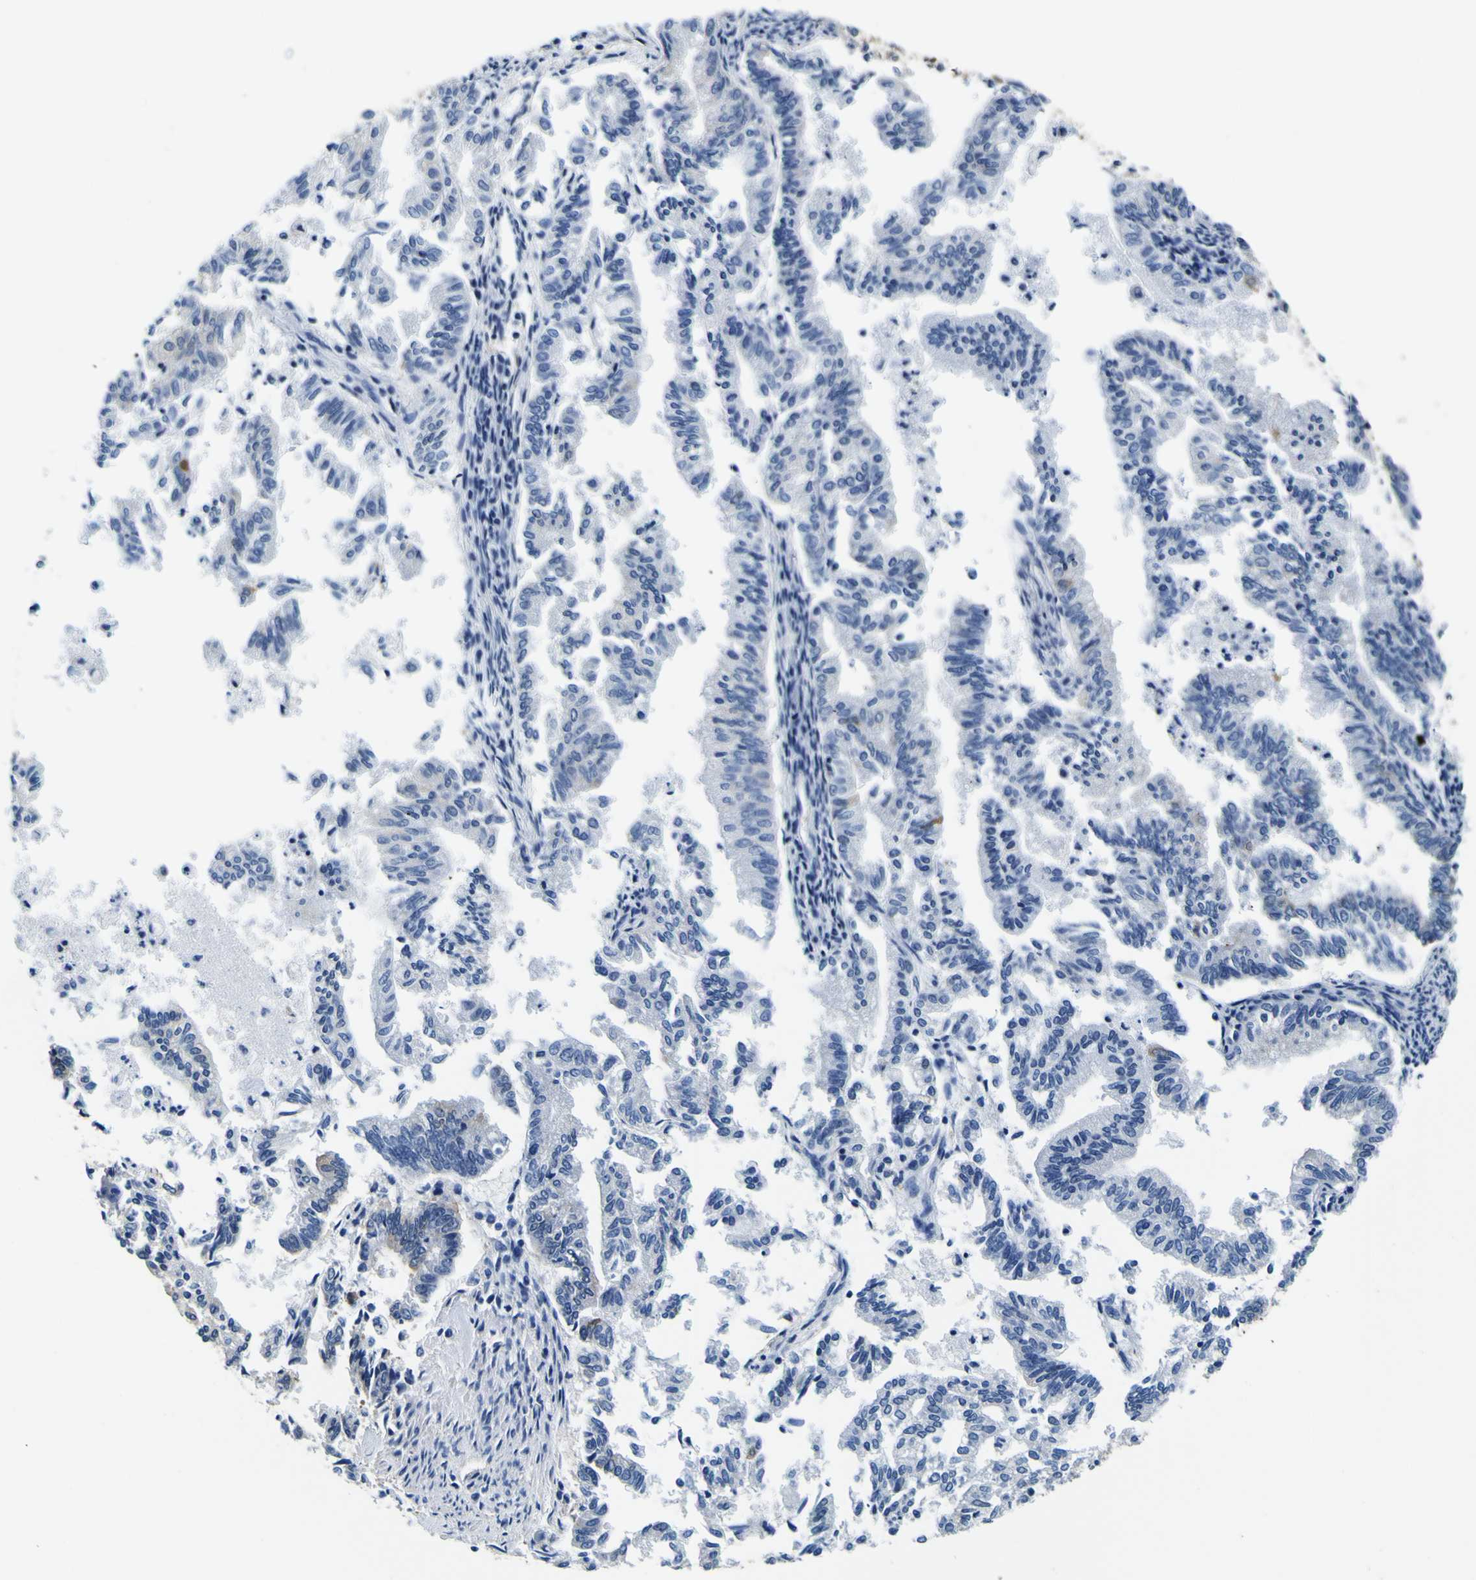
{"staining": {"intensity": "negative", "quantity": "none", "location": "none"}, "tissue": "endometrial cancer", "cell_type": "Tumor cells", "image_type": "cancer", "snomed": [{"axis": "morphology", "description": "Necrosis, NOS"}, {"axis": "morphology", "description": "Adenocarcinoma, NOS"}, {"axis": "topography", "description": "Endometrium"}], "caption": "Histopathology image shows no significant protein positivity in tumor cells of endometrial adenocarcinoma.", "gene": "TUBA1B", "patient": {"sex": "female", "age": 79}}